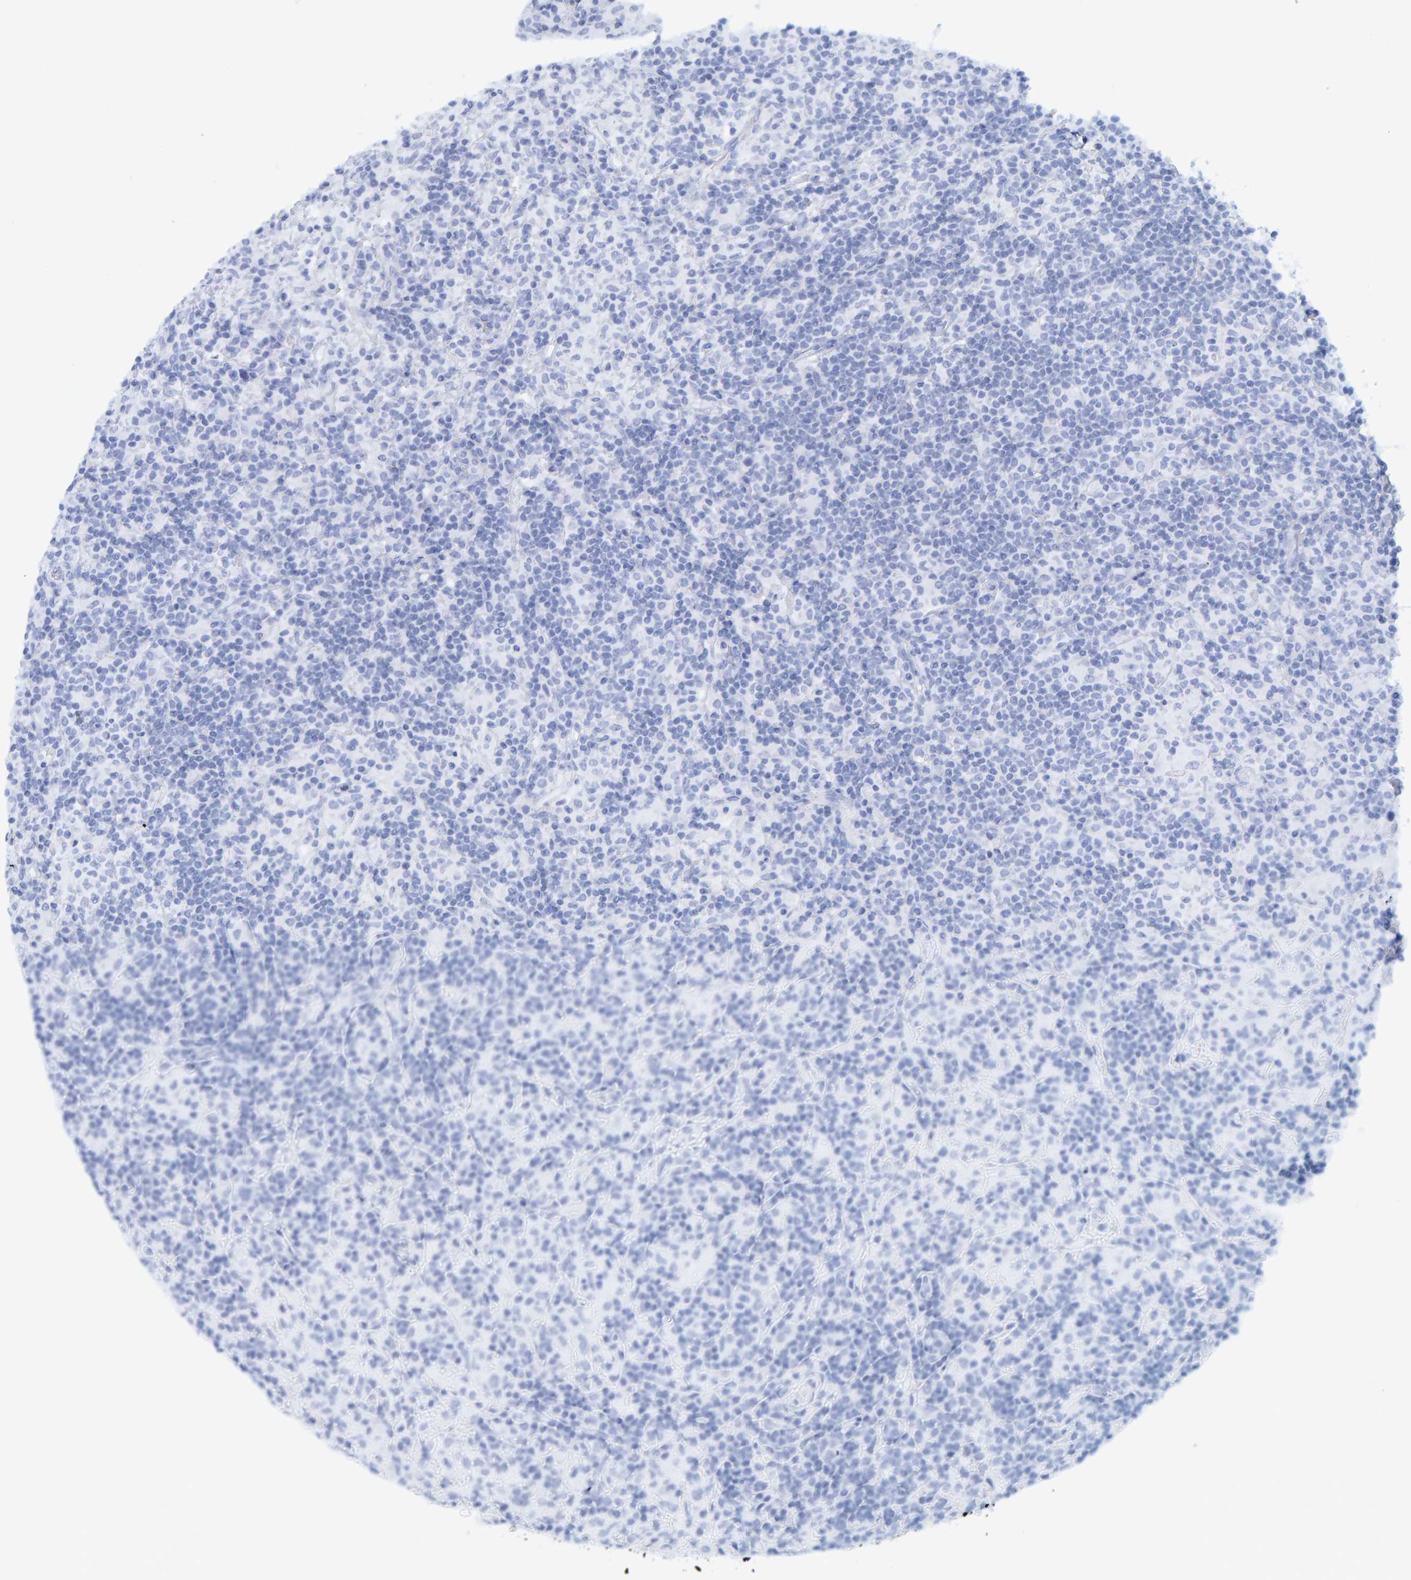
{"staining": {"intensity": "negative", "quantity": "none", "location": "none"}, "tissue": "lymphoma", "cell_type": "Tumor cells", "image_type": "cancer", "snomed": [{"axis": "morphology", "description": "Hodgkin's disease, NOS"}, {"axis": "topography", "description": "Lymph node"}], "caption": "The image displays no significant positivity in tumor cells of lymphoma.", "gene": "SFTPC", "patient": {"sex": "male", "age": 70}}